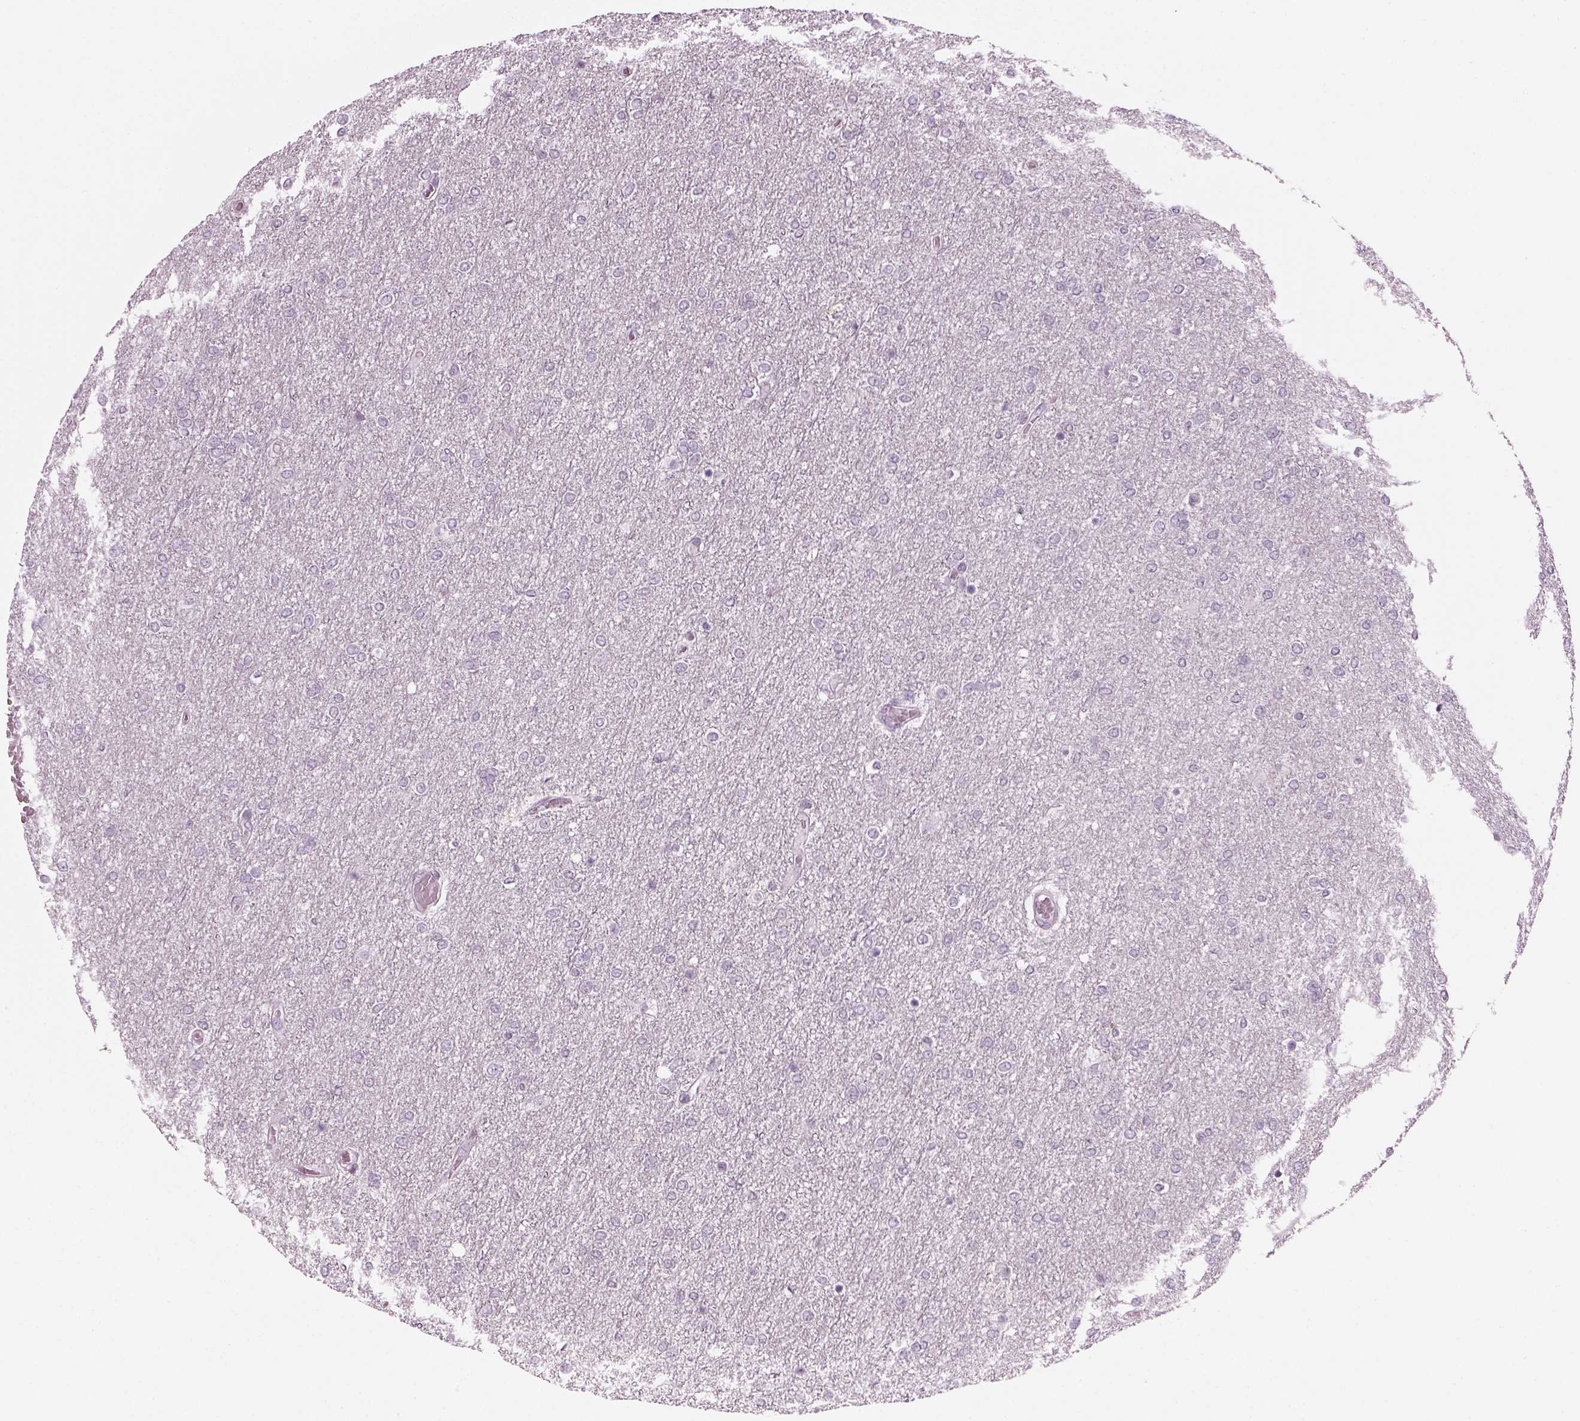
{"staining": {"intensity": "negative", "quantity": "none", "location": "none"}, "tissue": "glioma", "cell_type": "Tumor cells", "image_type": "cancer", "snomed": [{"axis": "morphology", "description": "Glioma, malignant, High grade"}, {"axis": "topography", "description": "Brain"}], "caption": "The histopathology image shows no staining of tumor cells in high-grade glioma (malignant).", "gene": "KCNG2", "patient": {"sex": "female", "age": 61}}